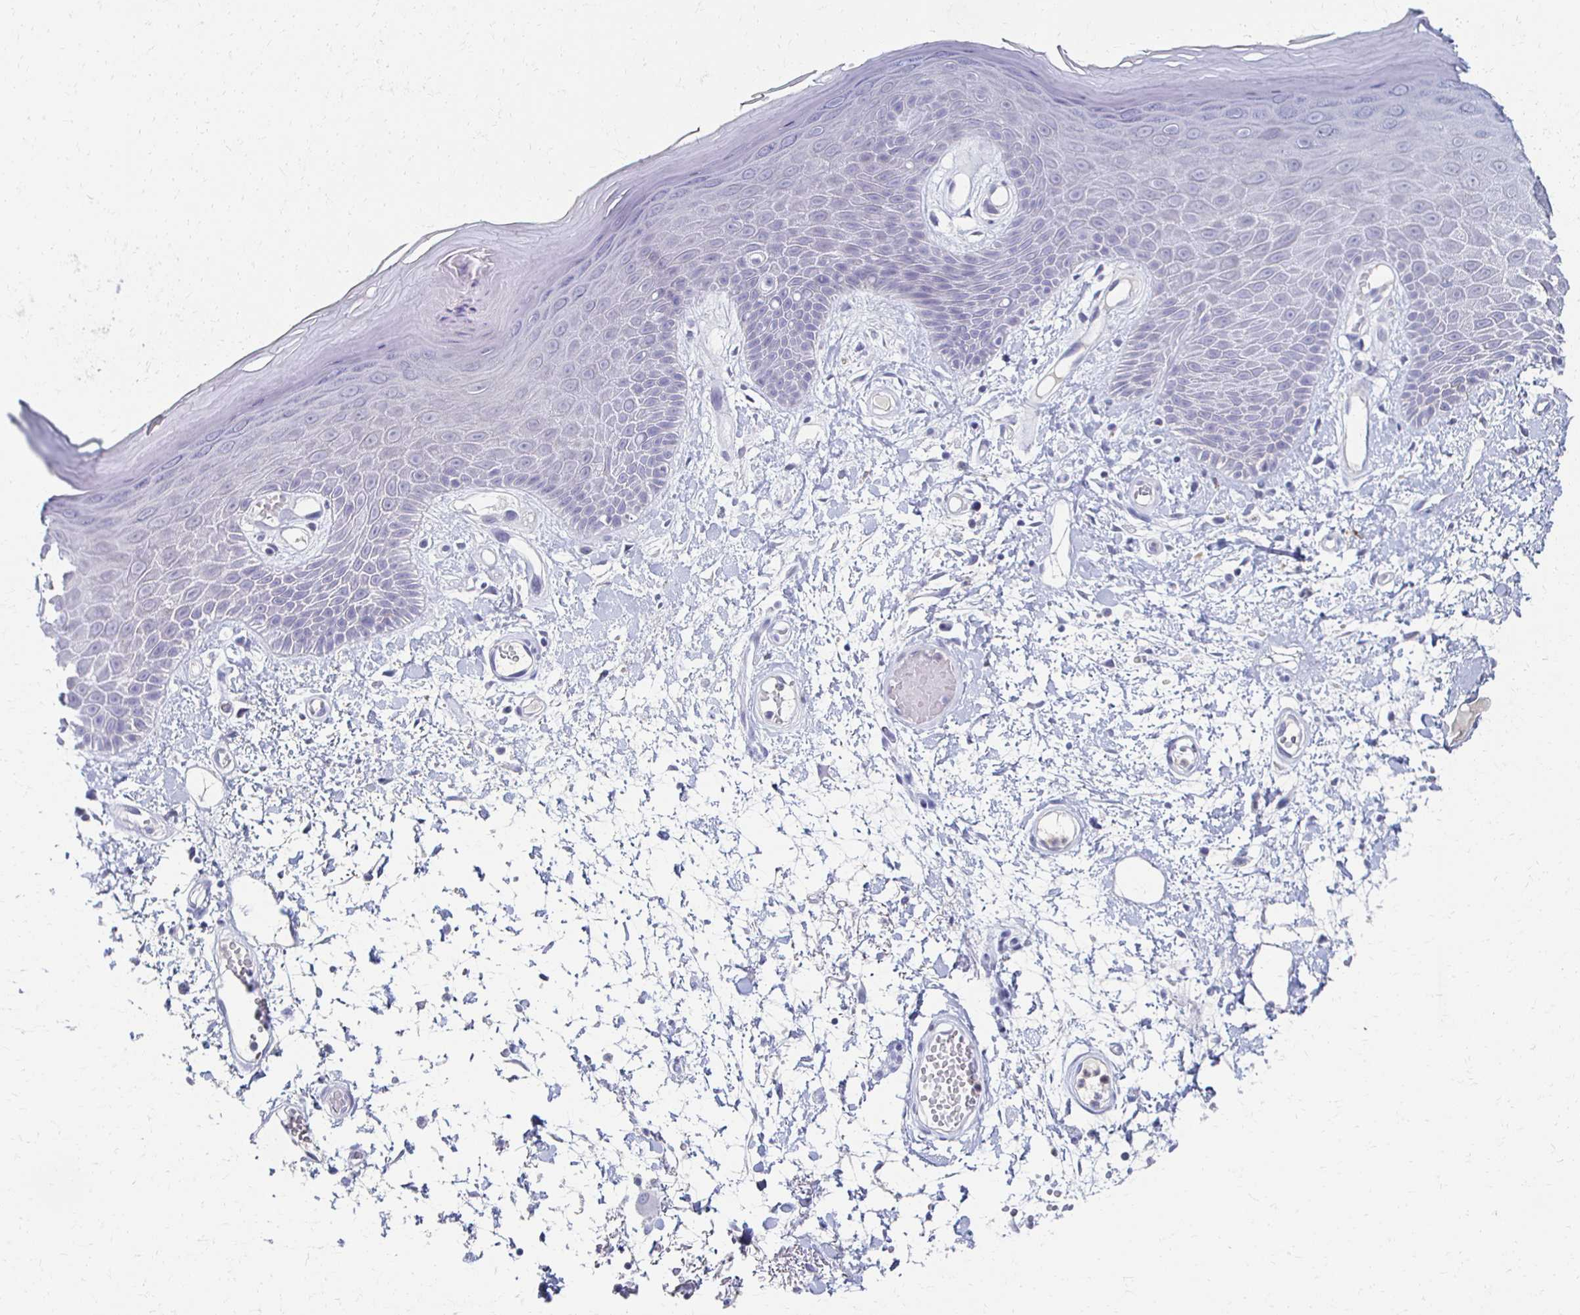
{"staining": {"intensity": "negative", "quantity": "none", "location": "none"}, "tissue": "skin", "cell_type": "Epidermal cells", "image_type": "normal", "snomed": [{"axis": "morphology", "description": "Normal tissue, NOS"}, {"axis": "topography", "description": "Anal"}, {"axis": "topography", "description": "Peripheral nerve tissue"}], "caption": "Immunohistochemistry image of unremarkable skin stained for a protein (brown), which exhibits no staining in epidermal cells. (Immunohistochemistry (ihc), brightfield microscopy, high magnification).", "gene": "CXCR2", "patient": {"sex": "male", "age": 78}}